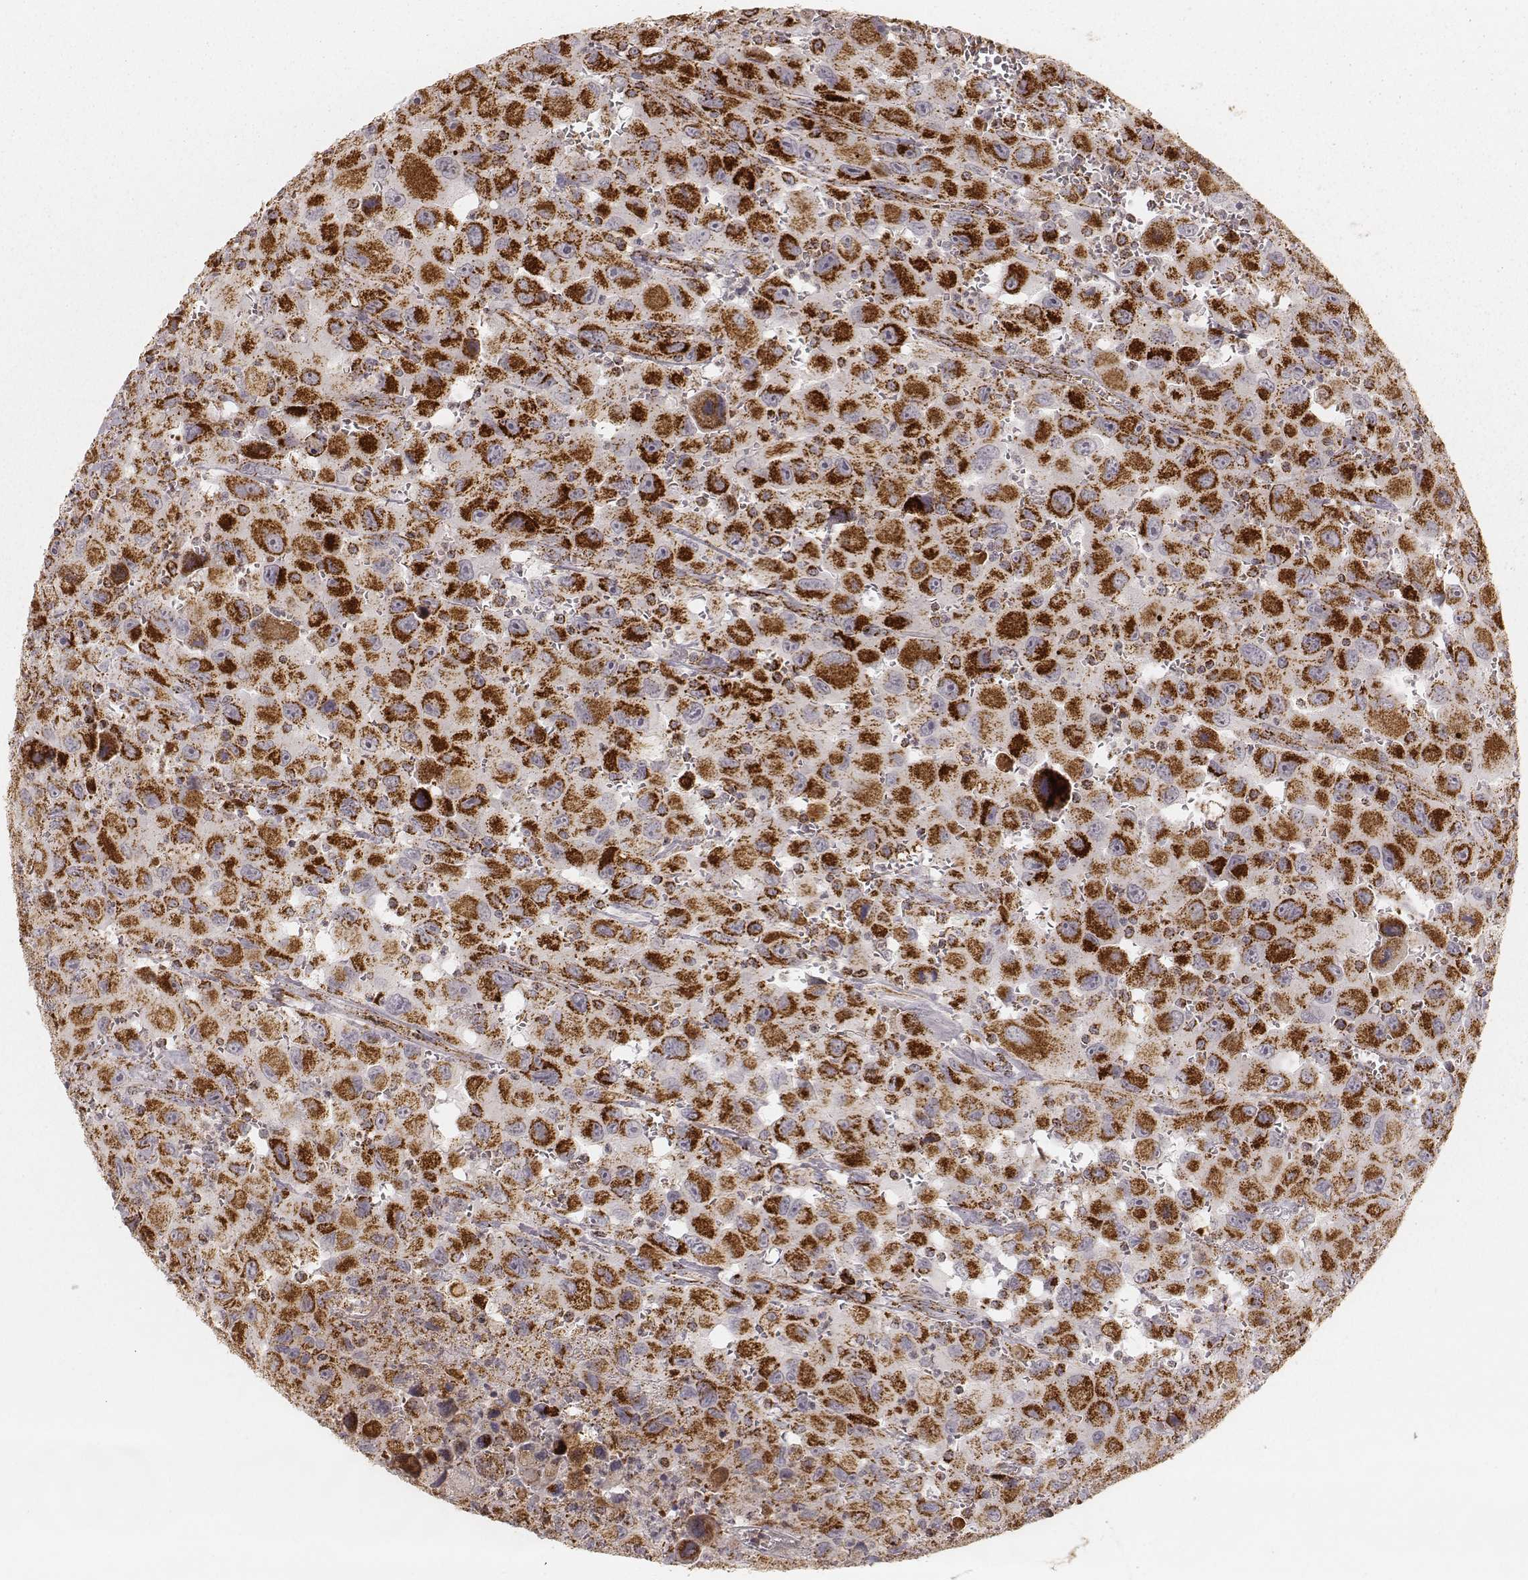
{"staining": {"intensity": "strong", "quantity": ">75%", "location": "cytoplasmic/membranous"}, "tissue": "head and neck cancer", "cell_type": "Tumor cells", "image_type": "cancer", "snomed": [{"axis": "morphology", "description": "Squamous cell carcinoma, NOS"}, {"axis": "morphology", "description": "Squamous cell carcinoma, metastatic, NOS"}, {"axis": "topography", "description": "Oral tissue"}, {"axis": "topography", "description": "Head-Neck"}], "caption": "Head and neck cancer stained with a brown dye exhibits strong cytoplasmic/membranous positive positivity in about >75% of tumor cells.", "gene": "CS", "patient": {"sex": "female", "age": 85}}